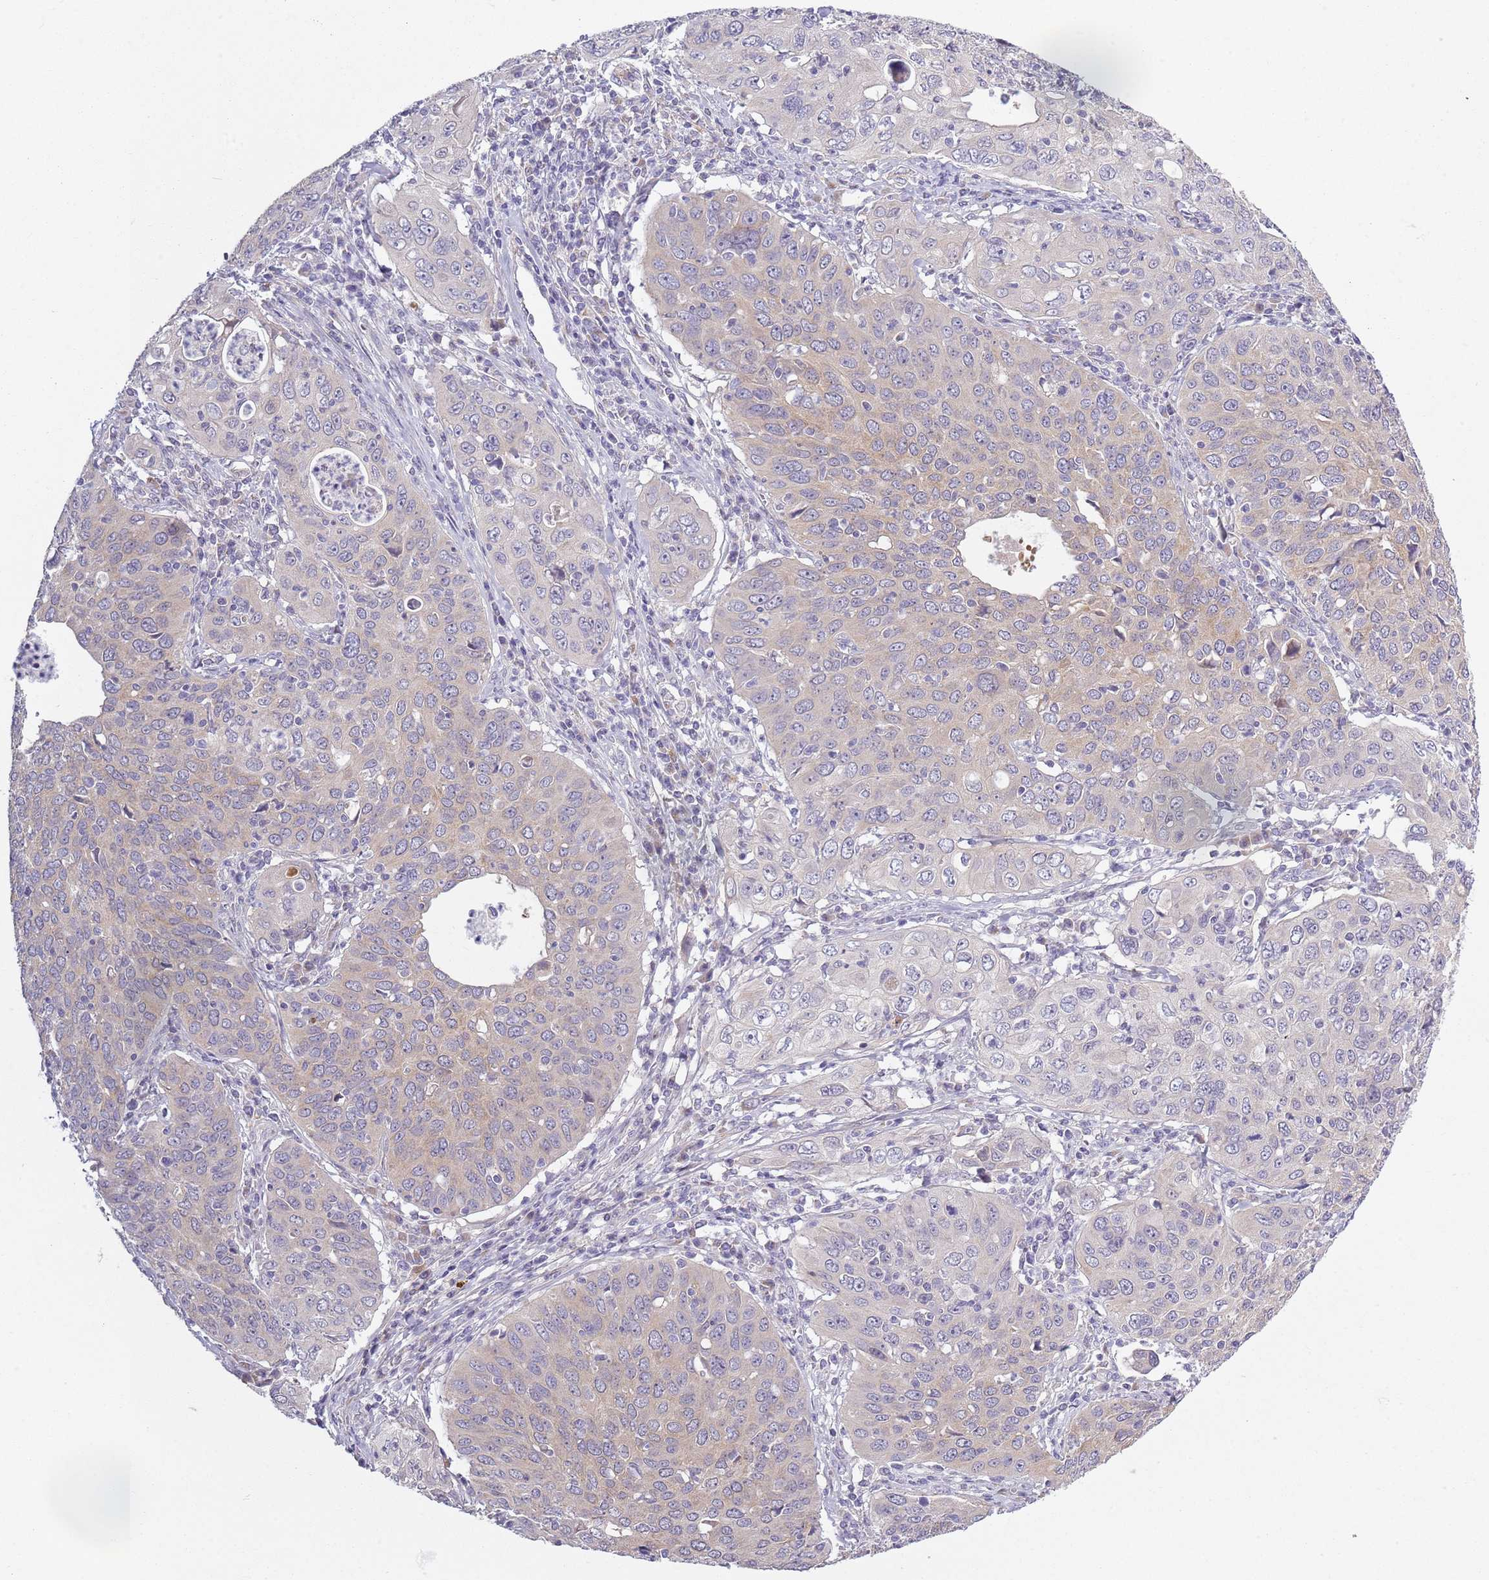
{"staining": {"intensity": "negative", "quantity": "none", "location": "none"}, "tissue": "cervical cancer", "cell_type": "Tumor cells", "image_type": "cancer", "snomed": [{"axis": "morphology", "description": "Squamous cell carcinoma, NOS"}, {"axis": "topography", "description": "Cervix"}], "caption": "Squamous cell carcinoma (cervical) was stained to show a protein in brown. There is no significant staining in tumor cells.", "gene": "COQ5", "patient": {"sex": "female", "age": 36}}